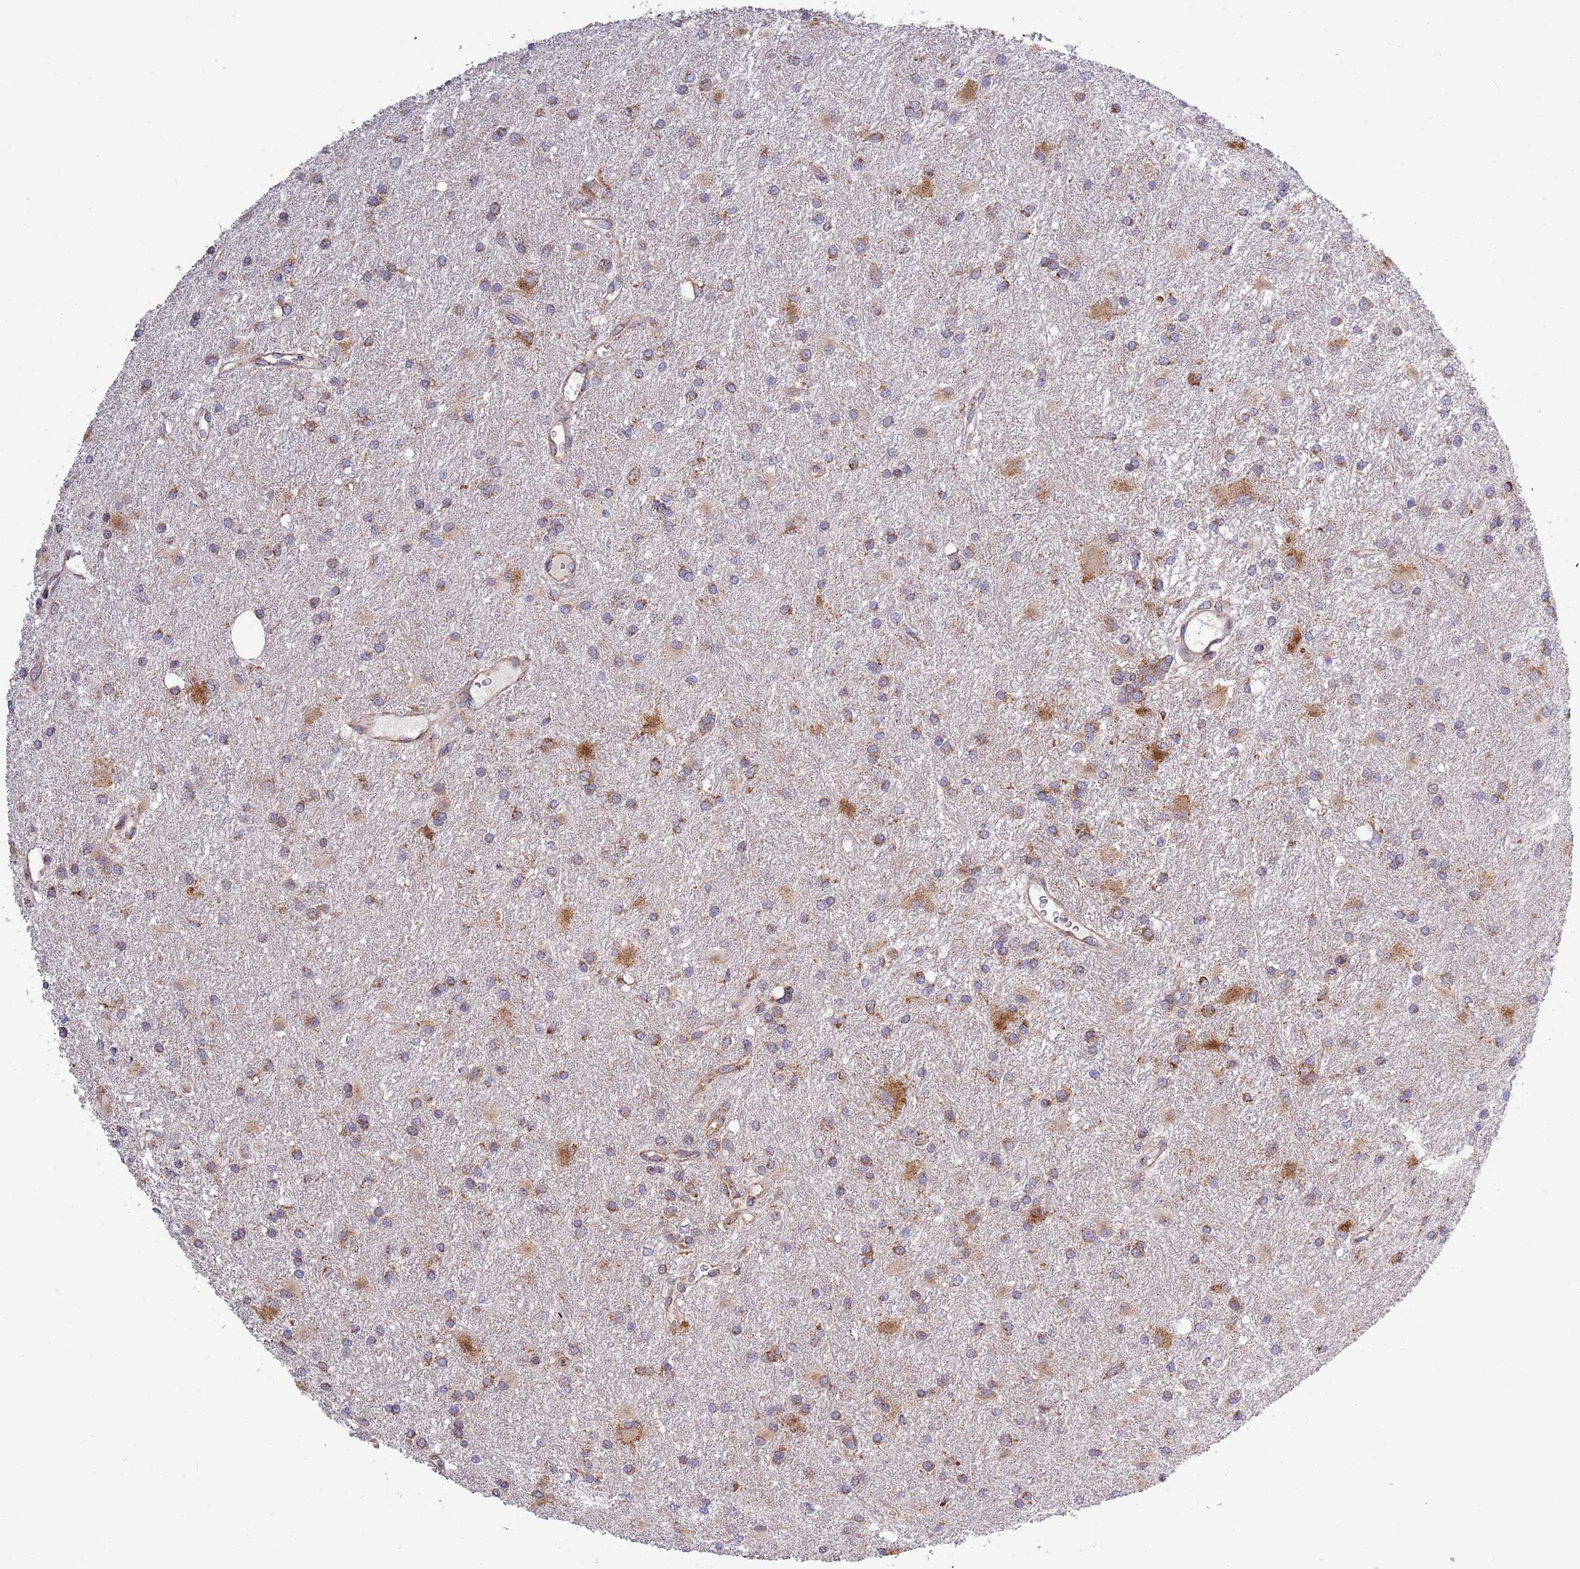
{"staining": {"intensity": "moderate", "quantity": ">75%", "location": "cytoplasmic/membranous"}, "tissue": "glioma", "cell_type": "Tumor cells", "image_type": "cancer", "snomed": [{"axis": "morphology", "description": "Glioma, malignant, High grade"}, {"axis": "topography", "description": "Brain"}], "caption": "The immunohistochemical stain shows moderate cytoplasmic/membranous expression in tumor cells of malignant glioma (high-grade) tissue.", "gene": "IRS4", "patient": {"sex": "female", "age": 50}}